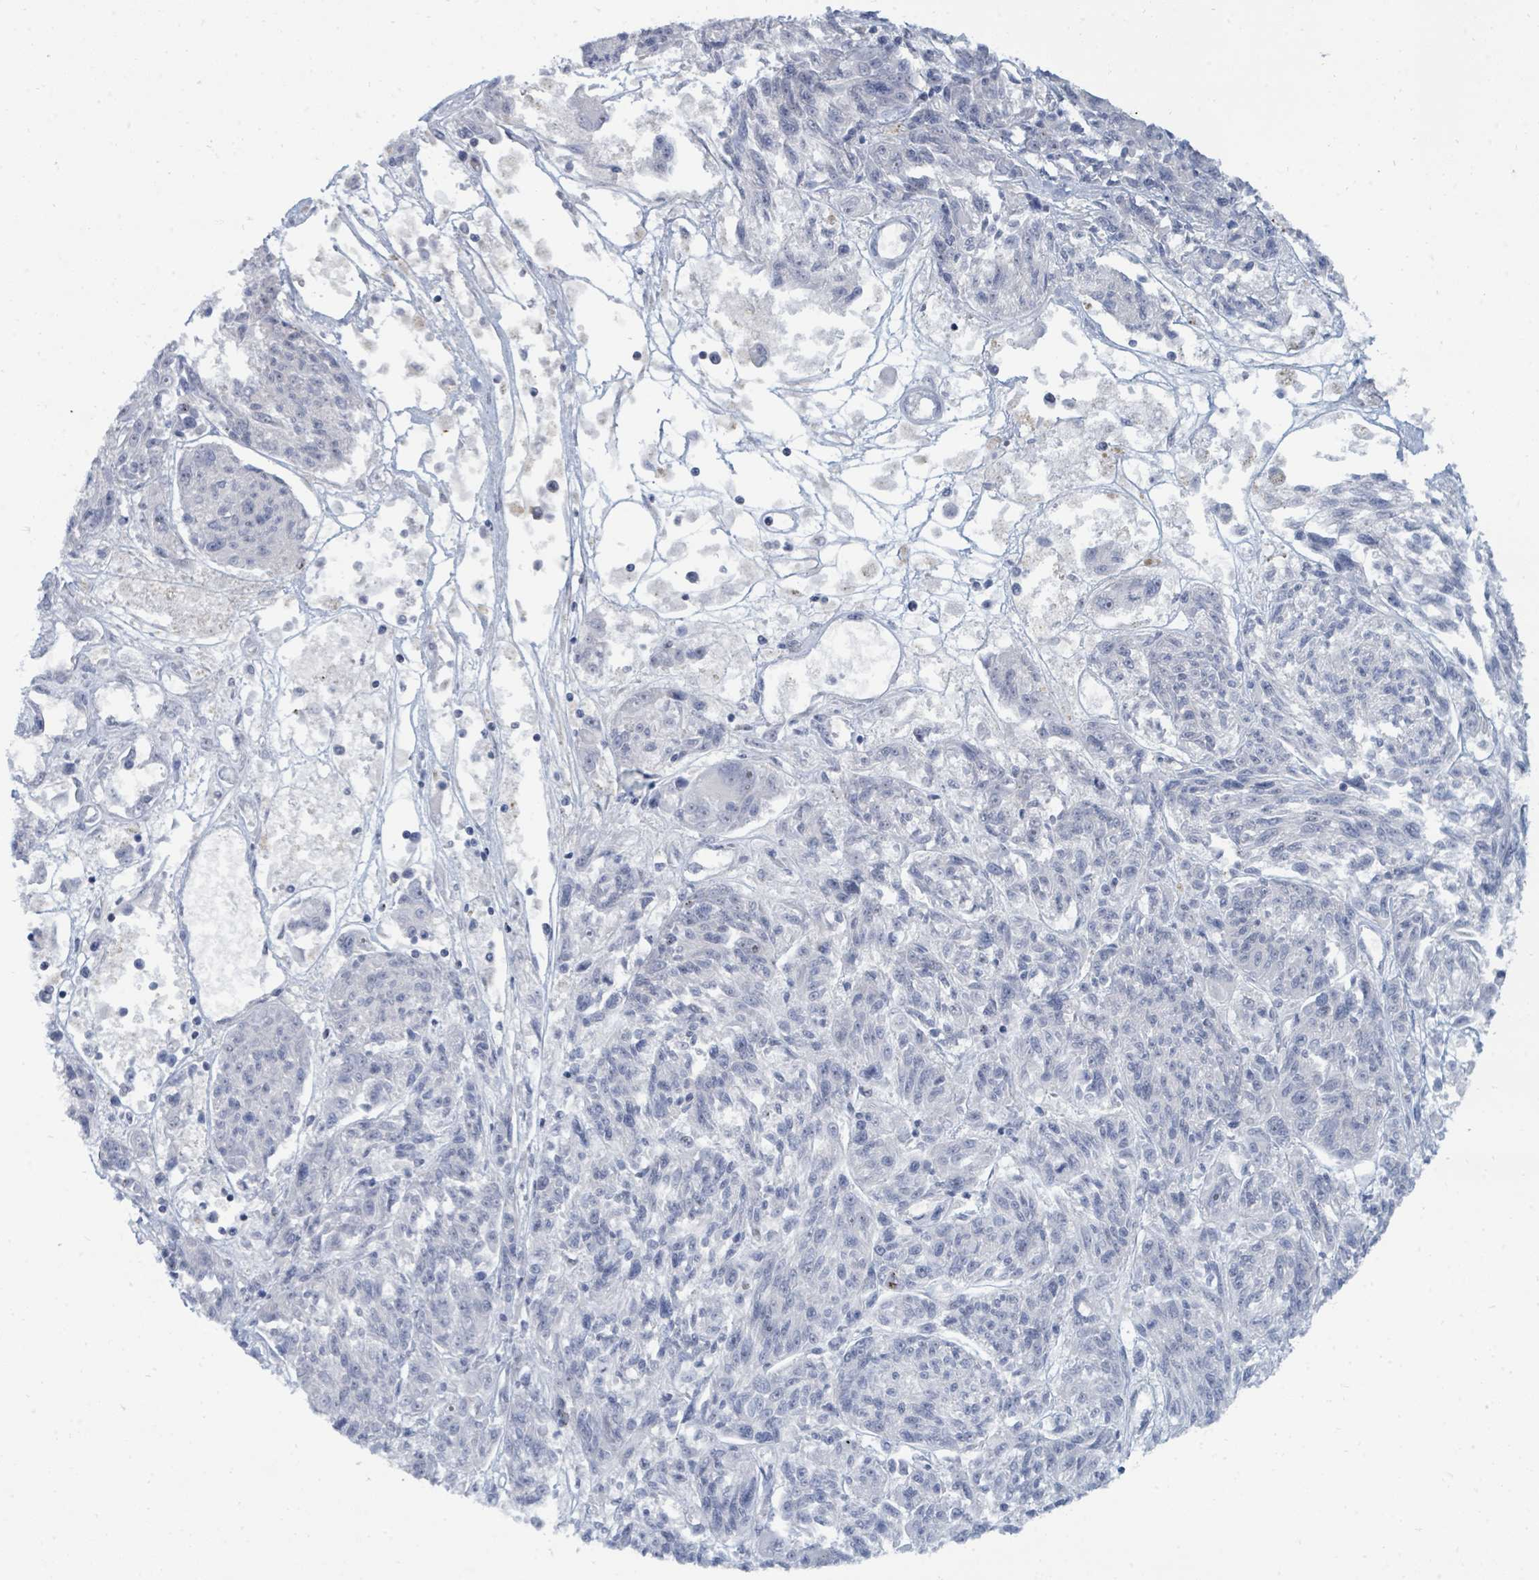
{"staining": {"intensity": "moderate", "quantity": "25%-75%", "location": "nuclear"}, "tissue": "melanoma", "cell_type": "Tumor cells", "image_type": "cancer", "snomed": [{"axis": "morphology", "description": "Malignant melanoma, NOS"}, {"axis": "topography", "description": "Skin"}], "caption": "Immunohistochemistry (IHC) of melanoma demonstrates medium levels of moderate nuclear positivity in about 25%-75% of tumor cells.", "gene": "SUMO4", "patient": {"sex": "male", "age": 53}}